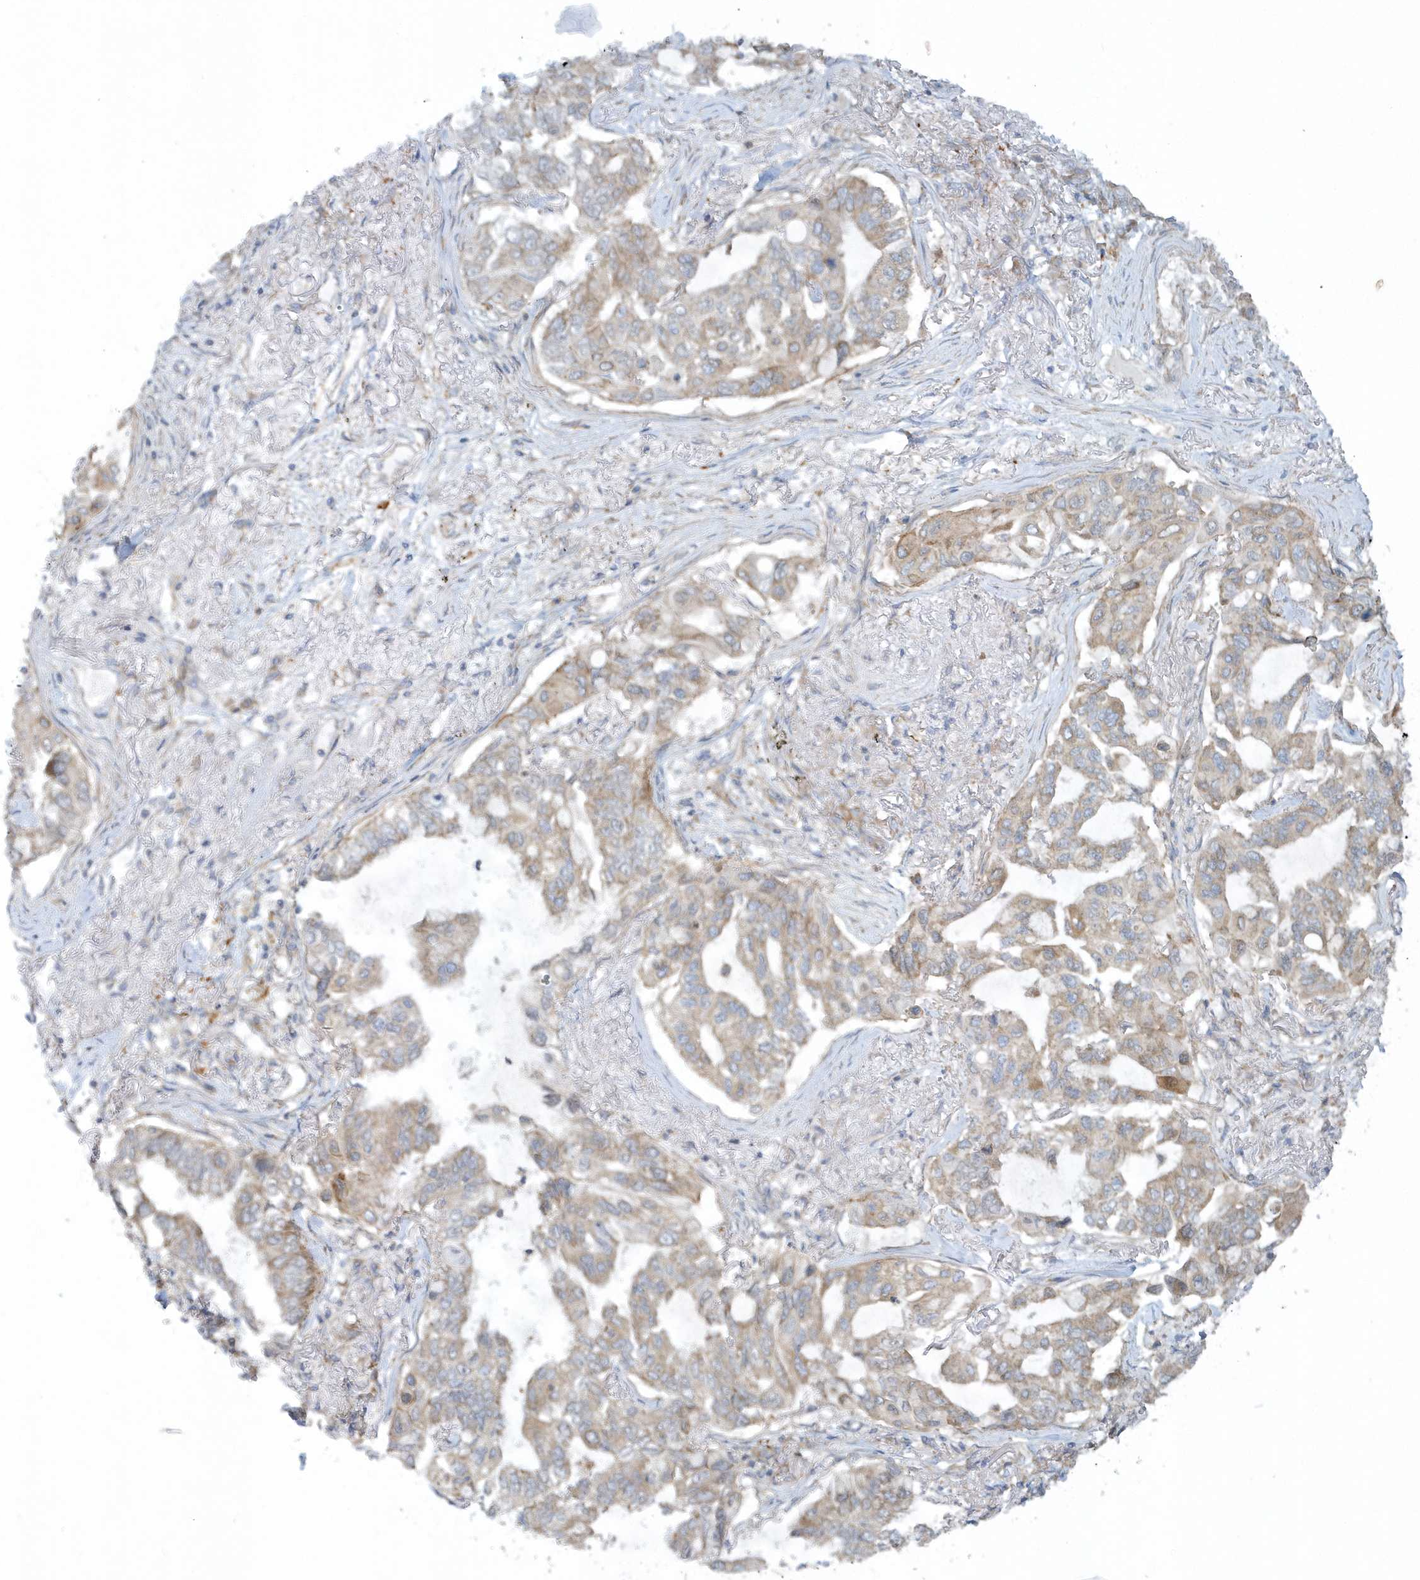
{"staining": {"intensity": "weak", "quantity": ">75%", "location": "cytoplasmic/membranous"}, "tissue": "lung cancer", "cell_type": "Tumor cells", "image_type": "cancer", "snomed": [{"axis": "morphology", "description": "Adenocarcinoma, NOS"}, {"axis": "topography", "description": "Lung"}], "caption": "Protein analysis of adenocarcinoma (lung) tissue demonstrates weak cytoplasmic/membranous staining in about >75% of tumor cells.", "gene": "CNOT10", "patient": {"sex": "male", "age": 64}}